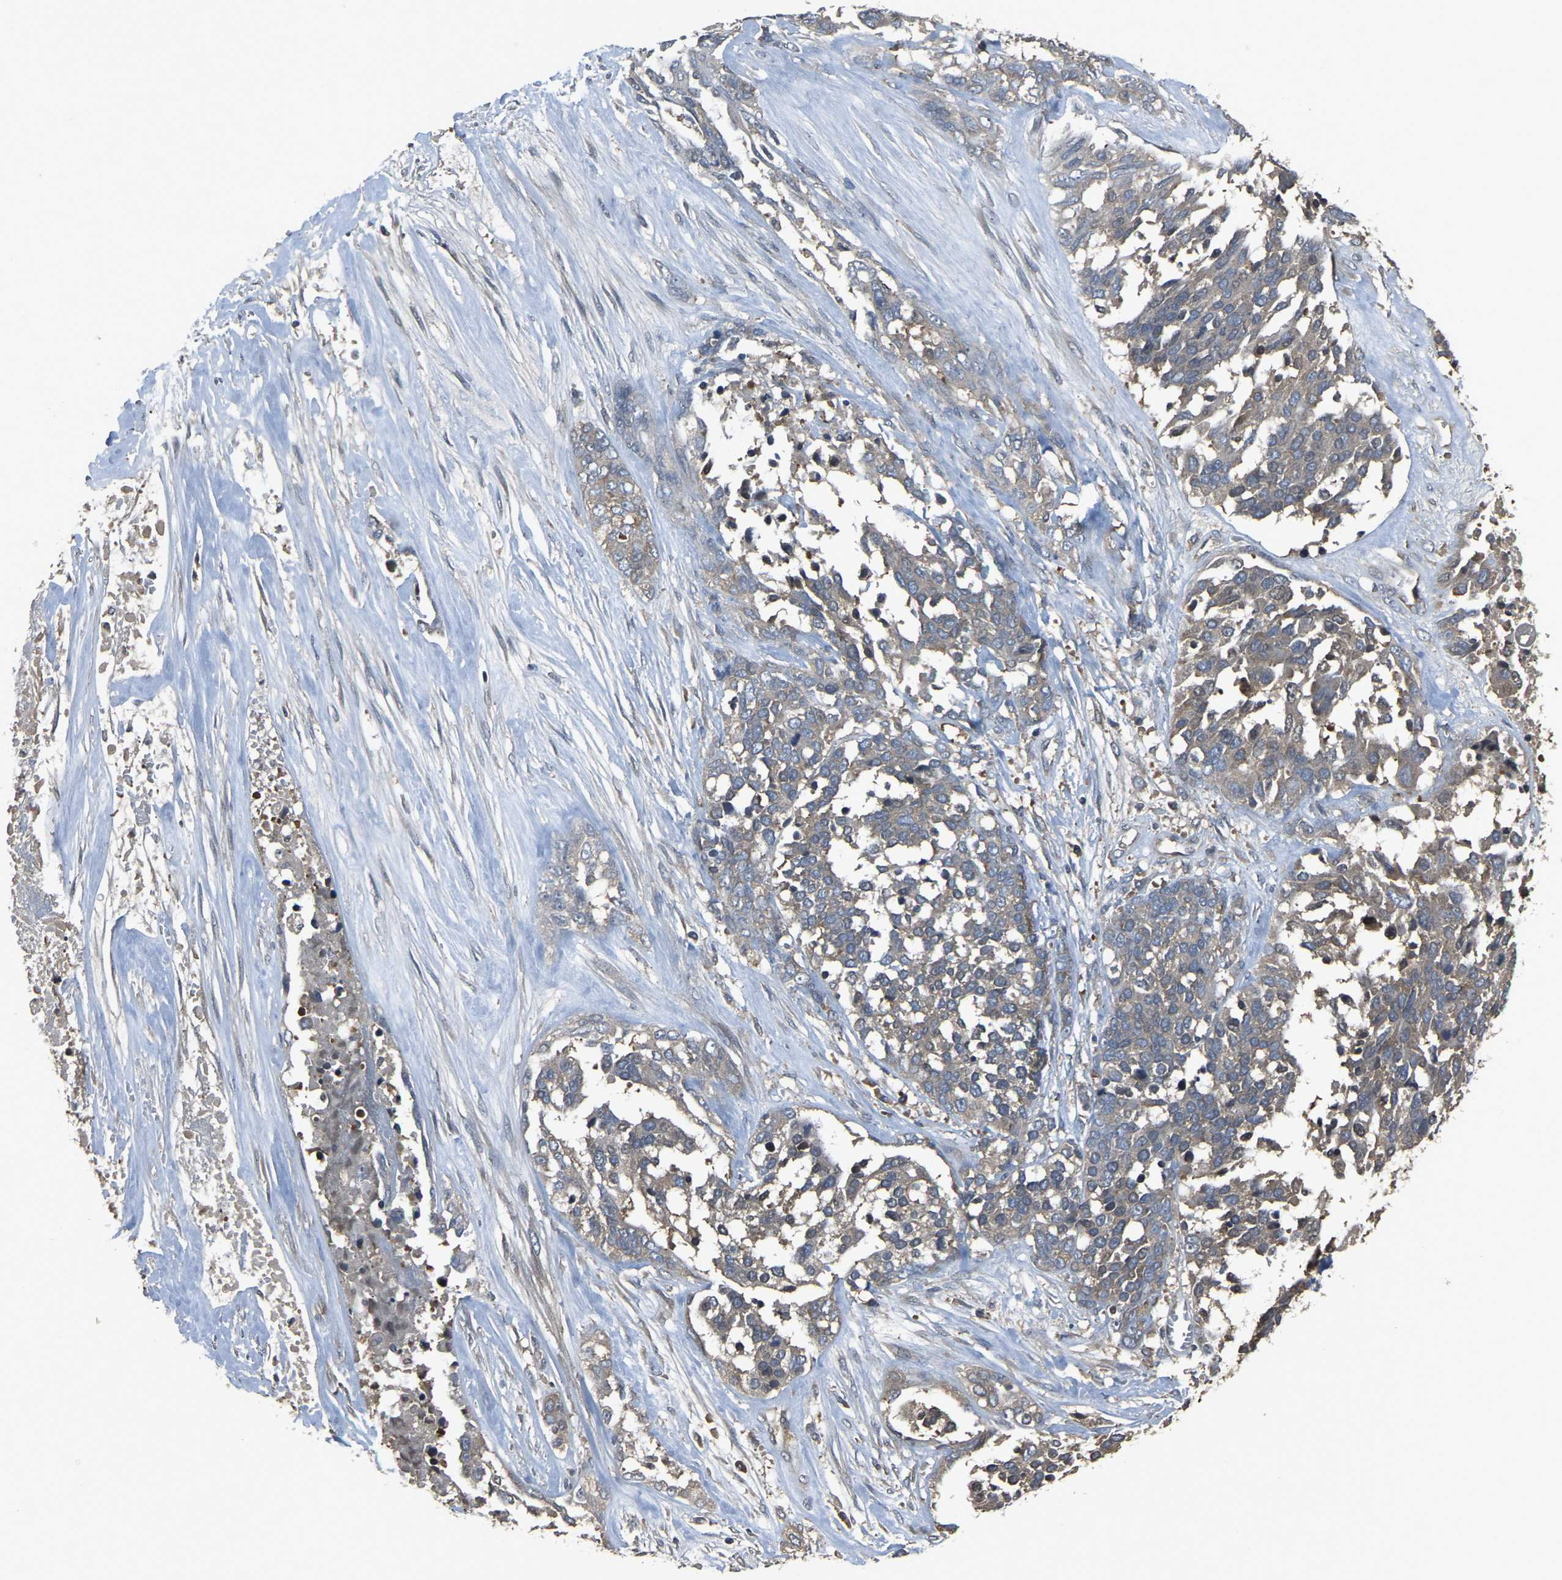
{"staining": {"intensity": "weak", "quantity": ">75%", "location": "cytoplasmic/membranous"}, "tissue": "ovarian cancer", "cell_type": "Tumor cells", "image_type": "cancer", "snomed": [{"axis": "morphology", "description": "Cystadenocarcinoma, serous, NOS"}, {"axis": "topography", "description": "Ovary"}], "caption": "The immunohistochemical stain labels weak cytoplasmic/membranous positivity in tumor cells of ovarian cancer (serous cystadenocarcinoma) tissue. Nuclei are stained in blue.", "gene": "AIMP1", "patient": {"sex": "female", "age": 44}}